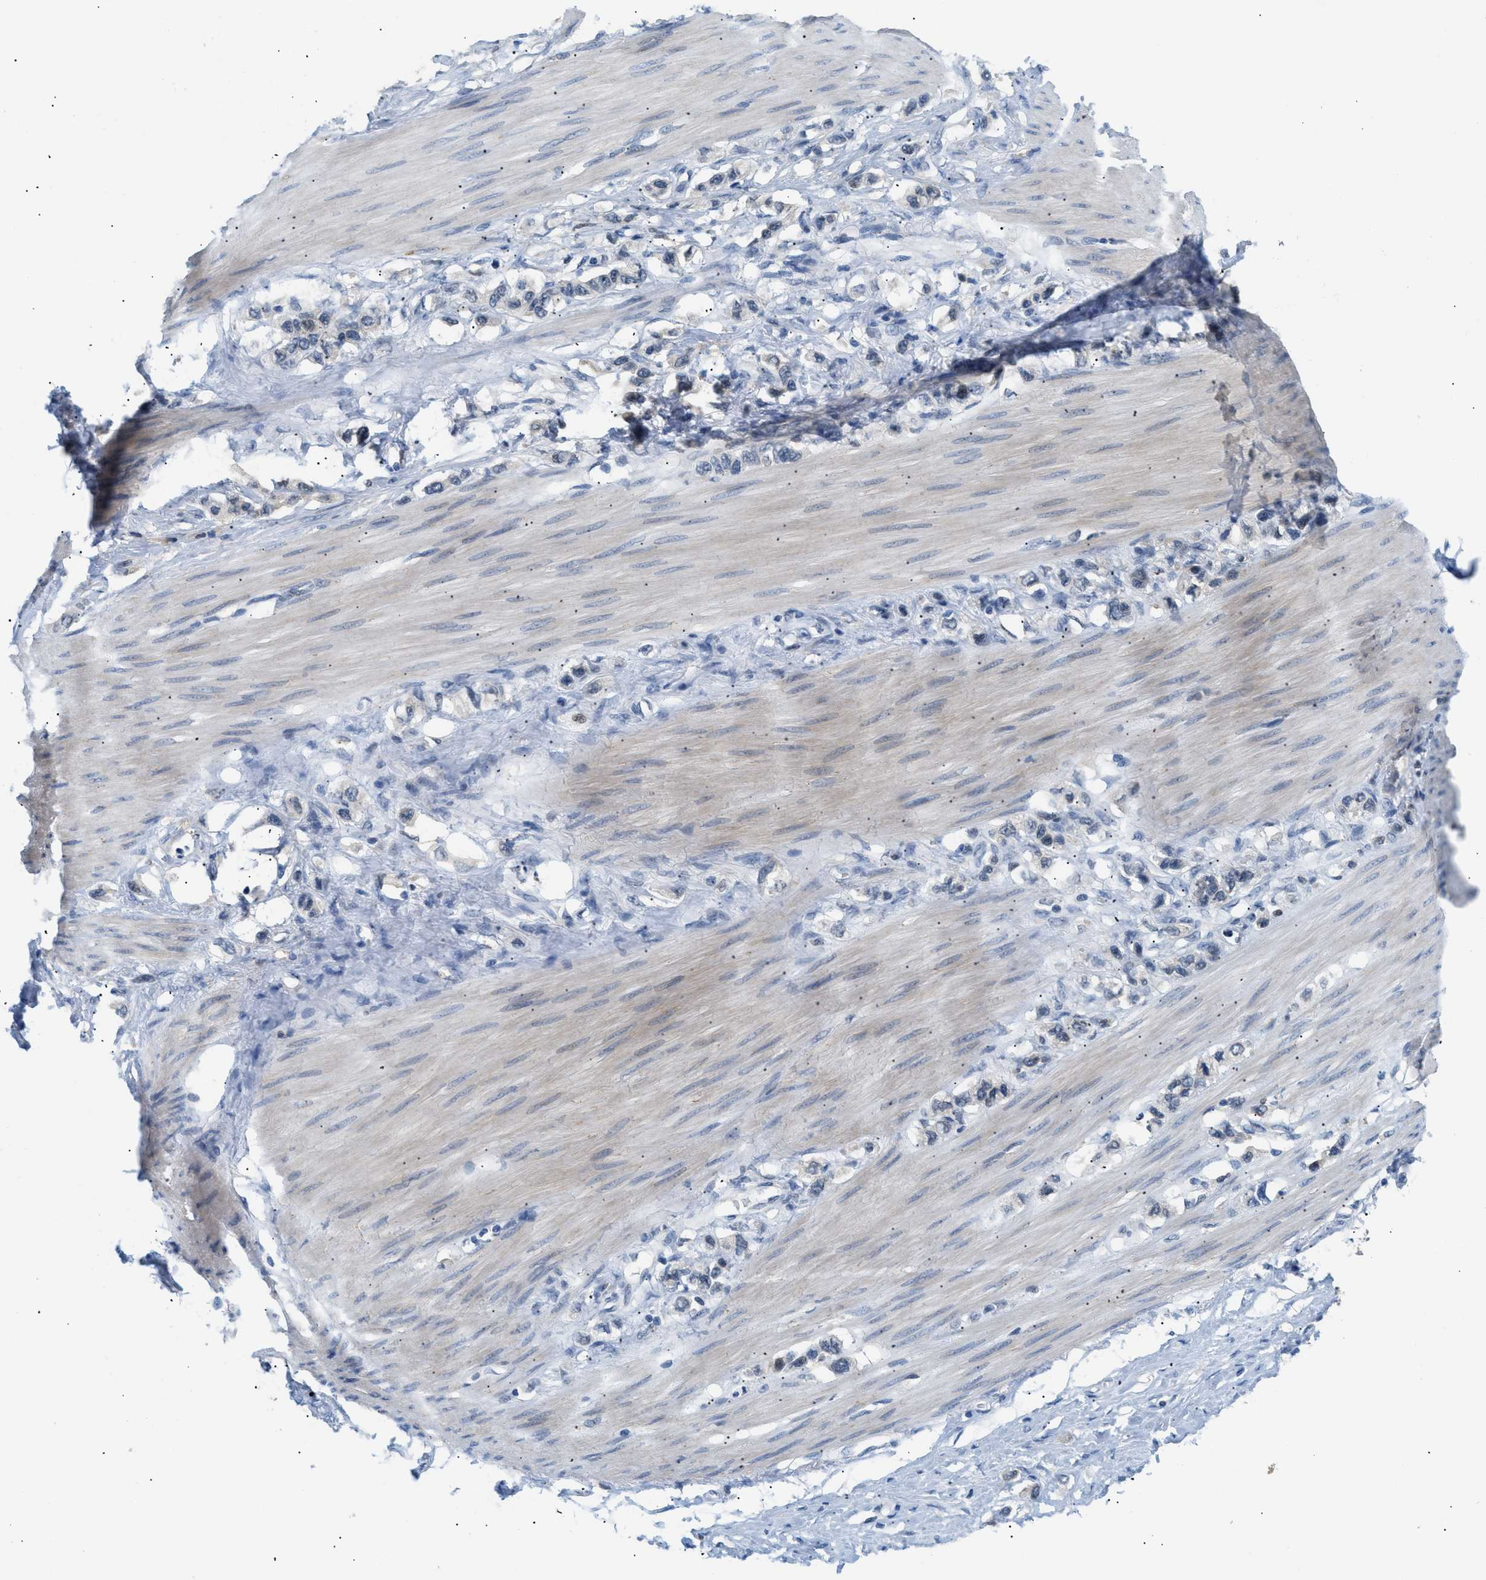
{"staining": {"intensity": "negative", "quantity": "none", "location": "none"}, "tissue": "stomach cancer", "cell_type": "Tumor cells", "image_type": "cancer", "snomed": [{"axis": "morphology", "description": "Adenocarcinoma, NOS"}, {"axis": "topography", "description": "Stomach"}], "caption": "Tumor cells are negative for protein expression in human stomach cancer.", "gene": "AKR1A1", "patient": {"sex": "female", "age": 65}}